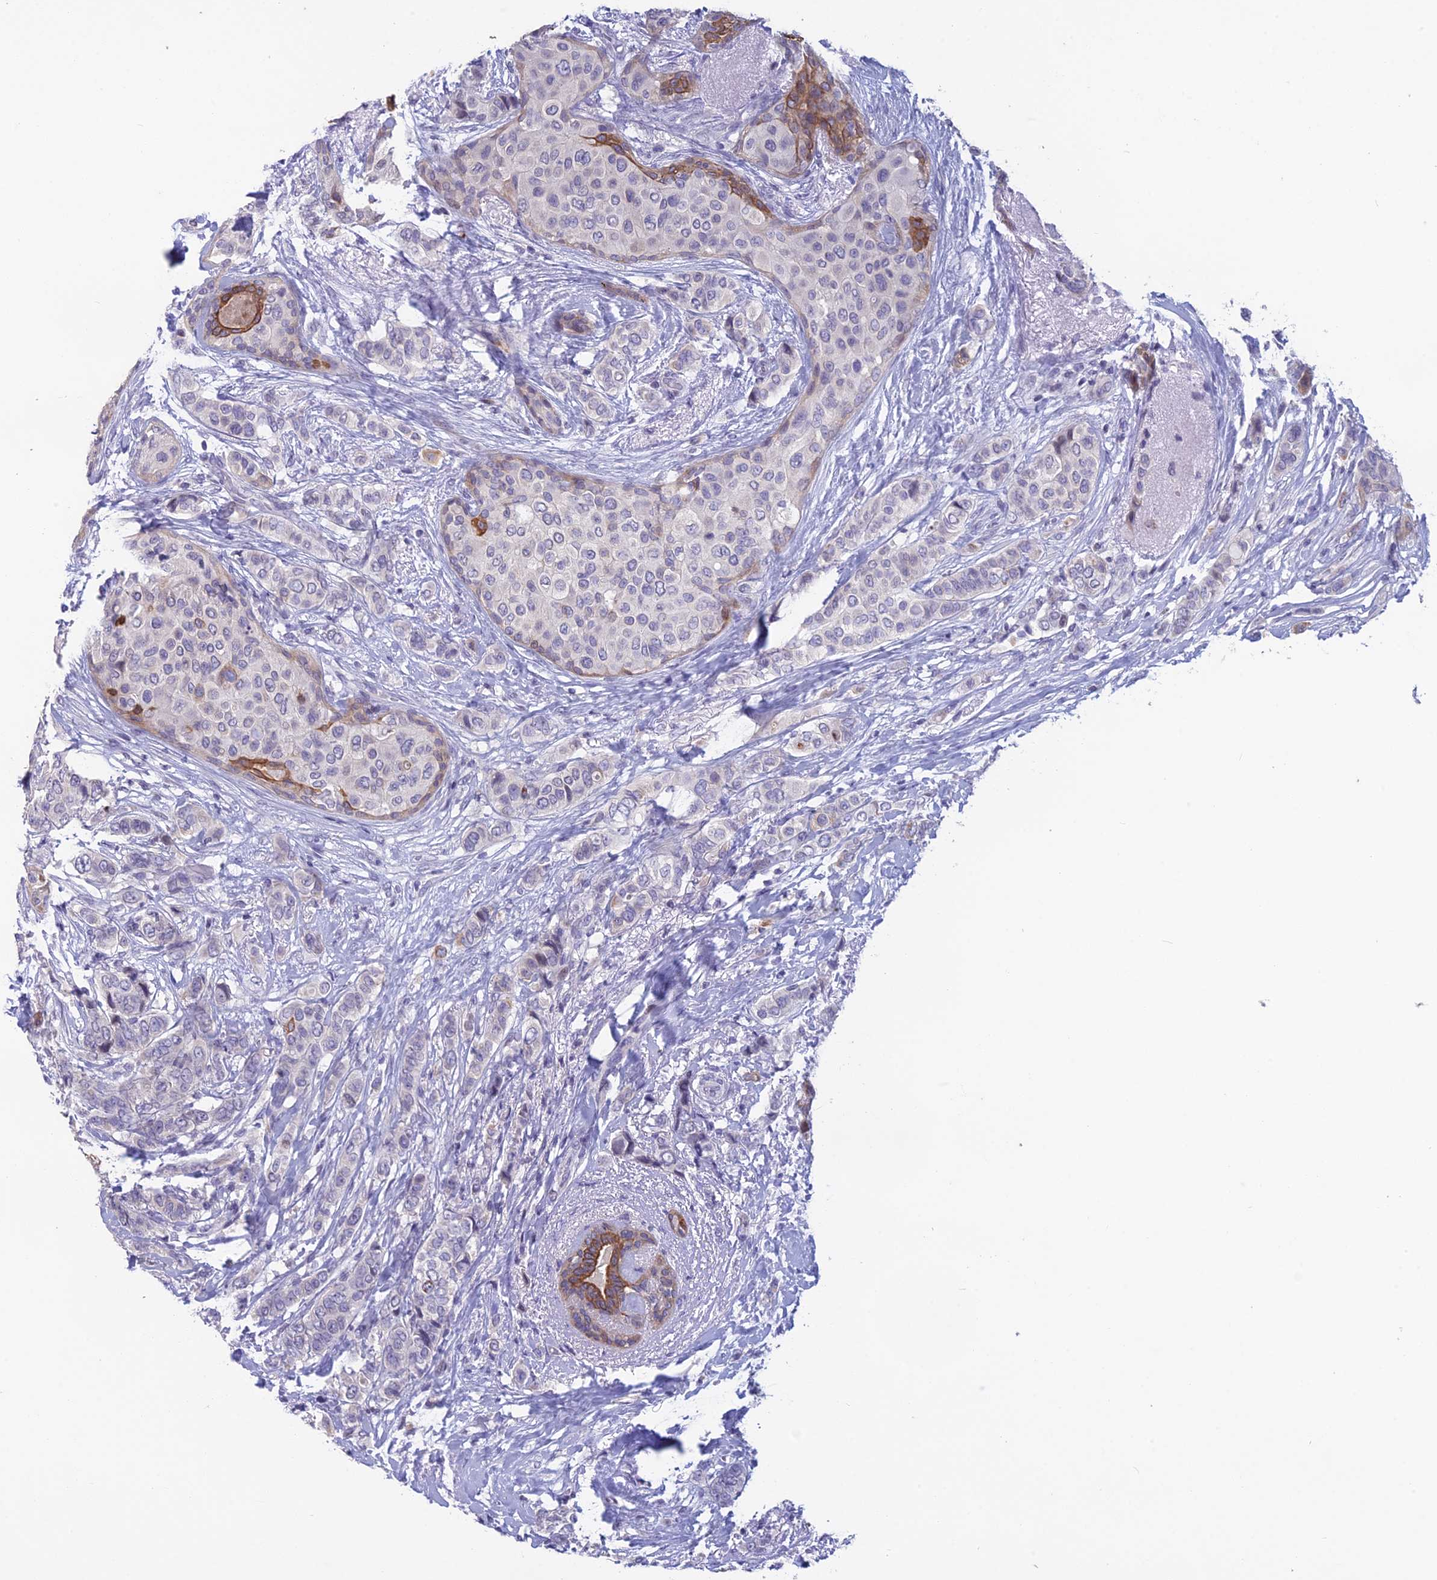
{"staining": {"intensity": "negative", "quantity": "none", "location": "none"}, "tissue": "breast cancer", "cell_type": "Tumor cells", "image_type": "cancer", "snomed": [{"axis": "morphology", "description": "Lobular carcinoma"}, {"axis": "topography", "description": "Breast"}], "caption": "A micrograph of breast lobular carcinoma stained for a protein shows no brown staining in tumor cells.", "gene": "TMEM134", "patient": {"sex": "female", "age": 51}}